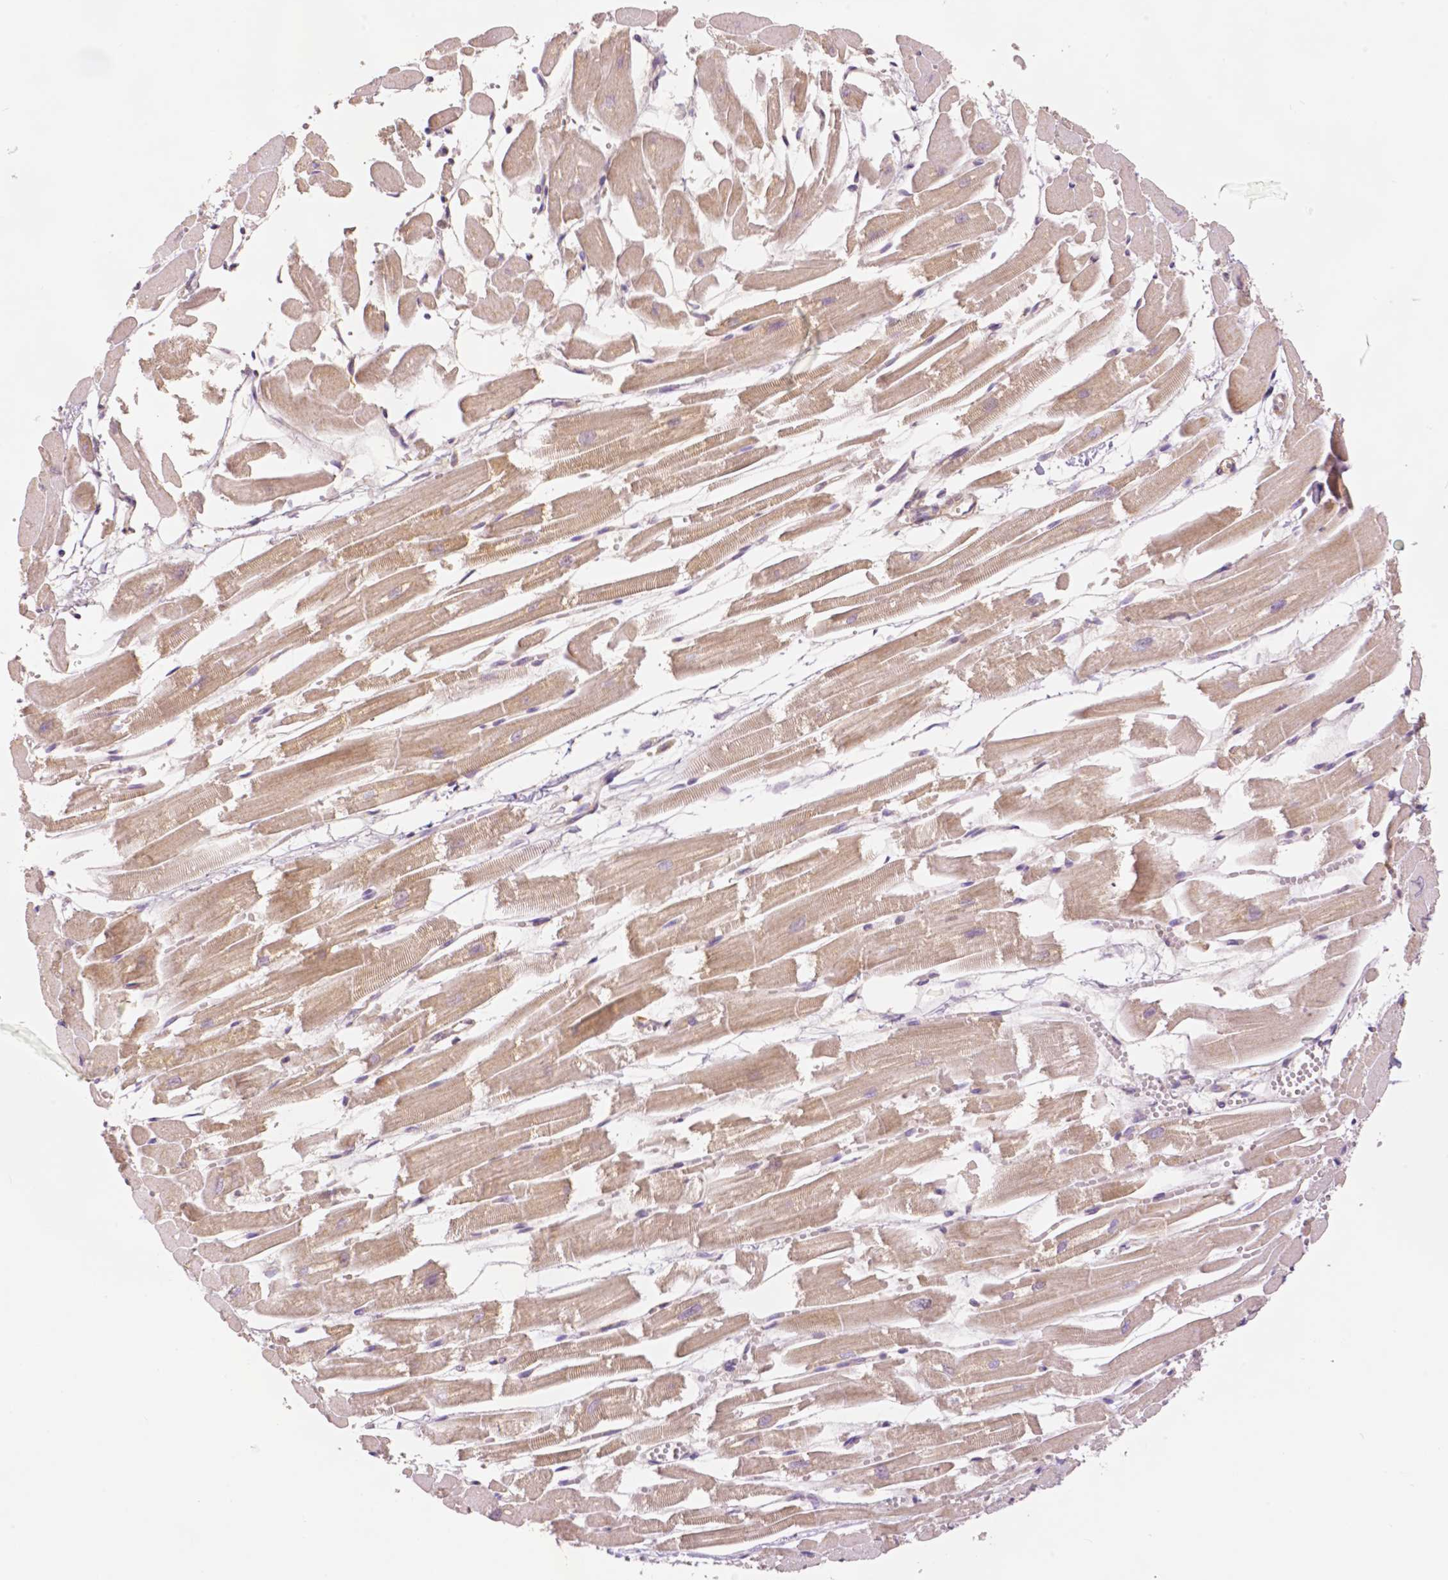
{"staining": {"intensity": "moderate", "quantity": ">75%", "location": "cytoplasmic/membranous"}, "tissue": "heart muscle", "cell_type": "Cardiomyocytes", "image_type": "normal", "snomed": [{"axis": "morphology", "description": "Normal tissue, NOS"}, {"axis": "topography", "description": "Heart"}], "caption": "Moderate cytoplasmic/membranous staining for a protein is identified in about >75% of cardiomyocytes of unremarkable heart muscle using immunohistochemistry.", "gene": "RHOT1", "patient": {"sex": "female", "age": 52}}